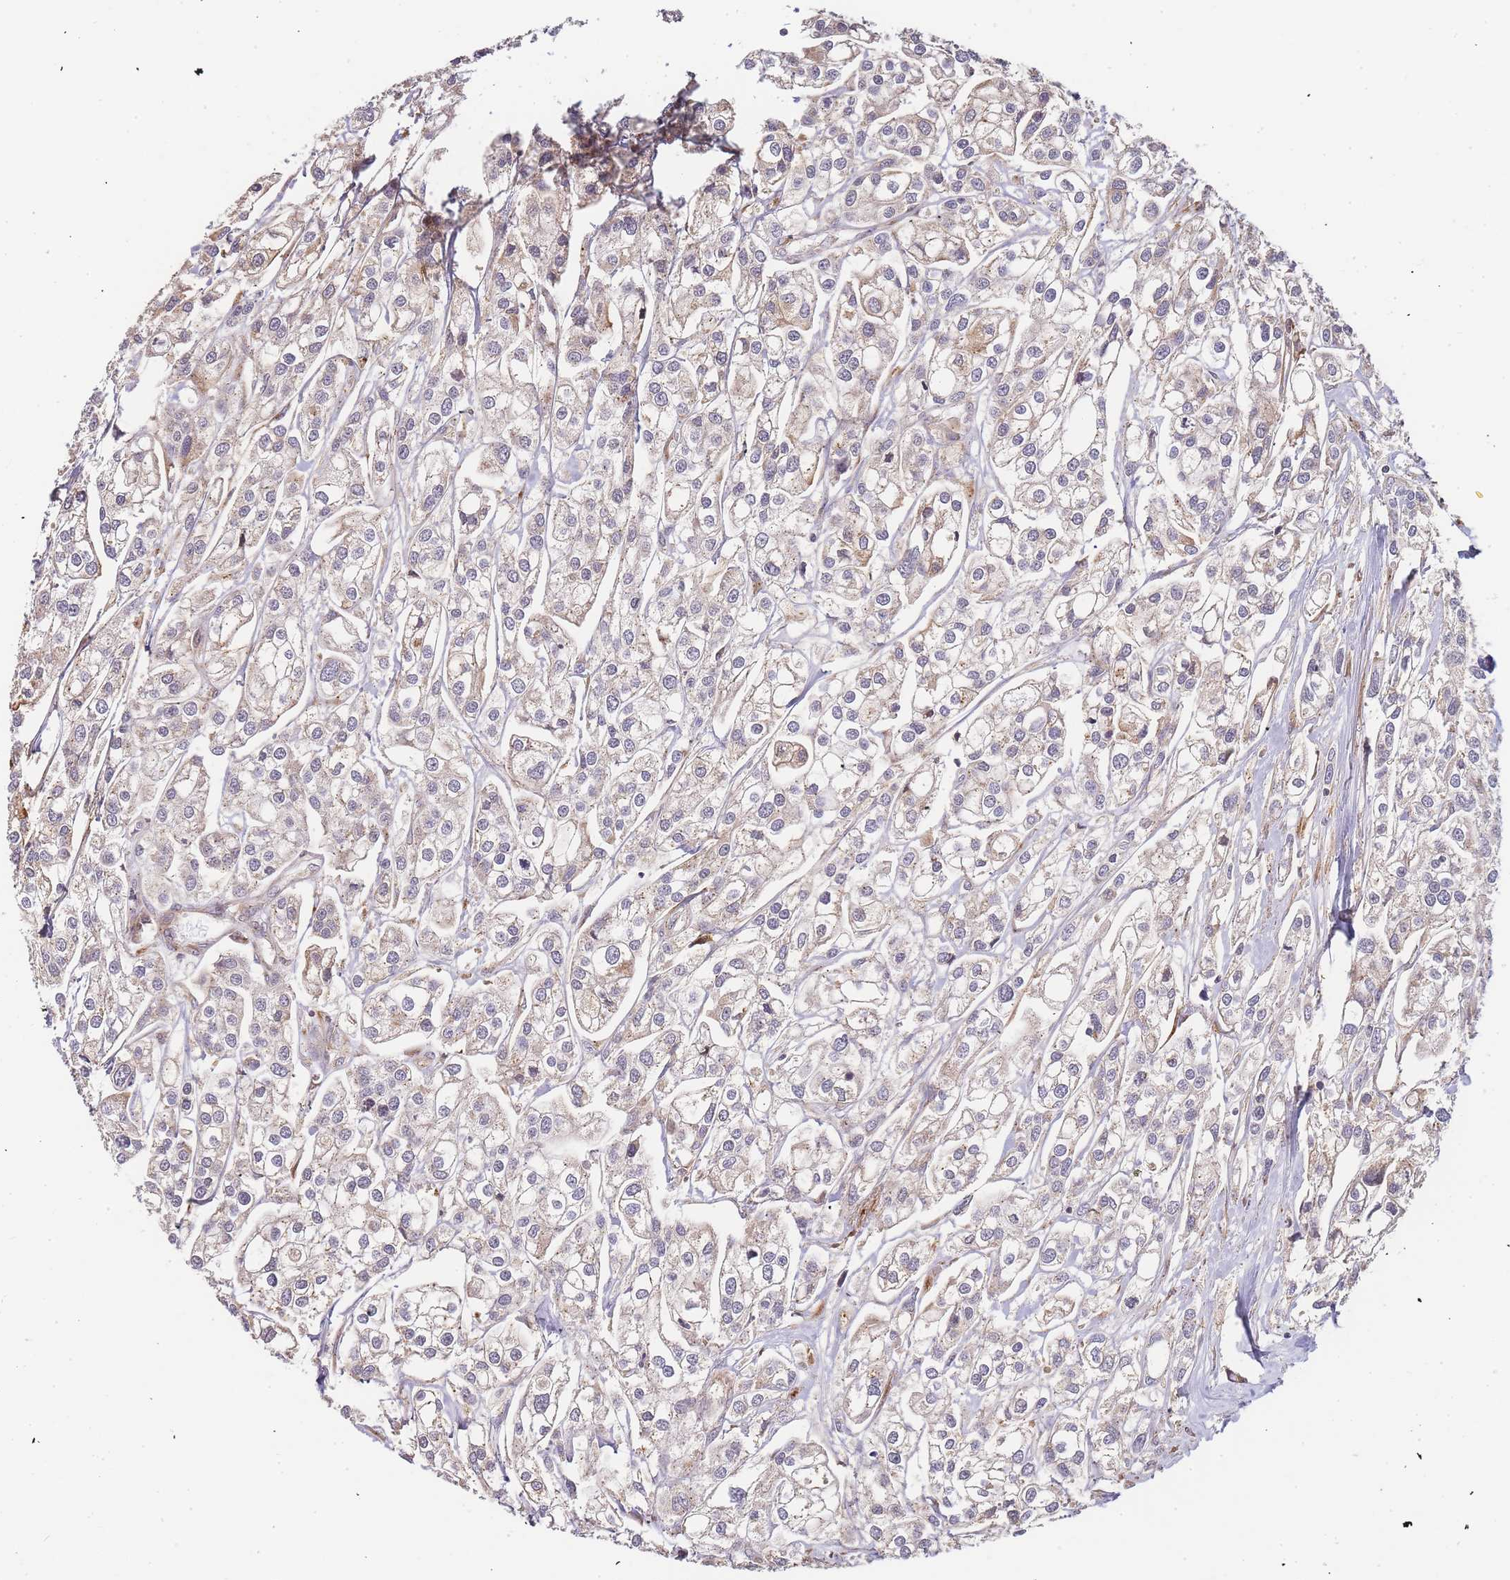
{"staining": {"intensity": "weak", "quantity": "25%-75%", "location": "cytoplasmic/membranous"}, "tissue": "urothelial cancer", "cell_type": "Tumor cells", "image_type": "cancer", "snomed": [{"axis": "morphology", "description": "Urothelial carcinoma, High grade"}, {"axis": "topography", "description": "Urinary bladder"}], "caption": "Approximately 25%-75% of tumor cells in human urothelial cancer show weak cytoplasmic/membranous protein staining as visualized by brown immunohistochemical staining.", "gene": "ADCY9", "patient": {"sex": "male", "age": 67}}